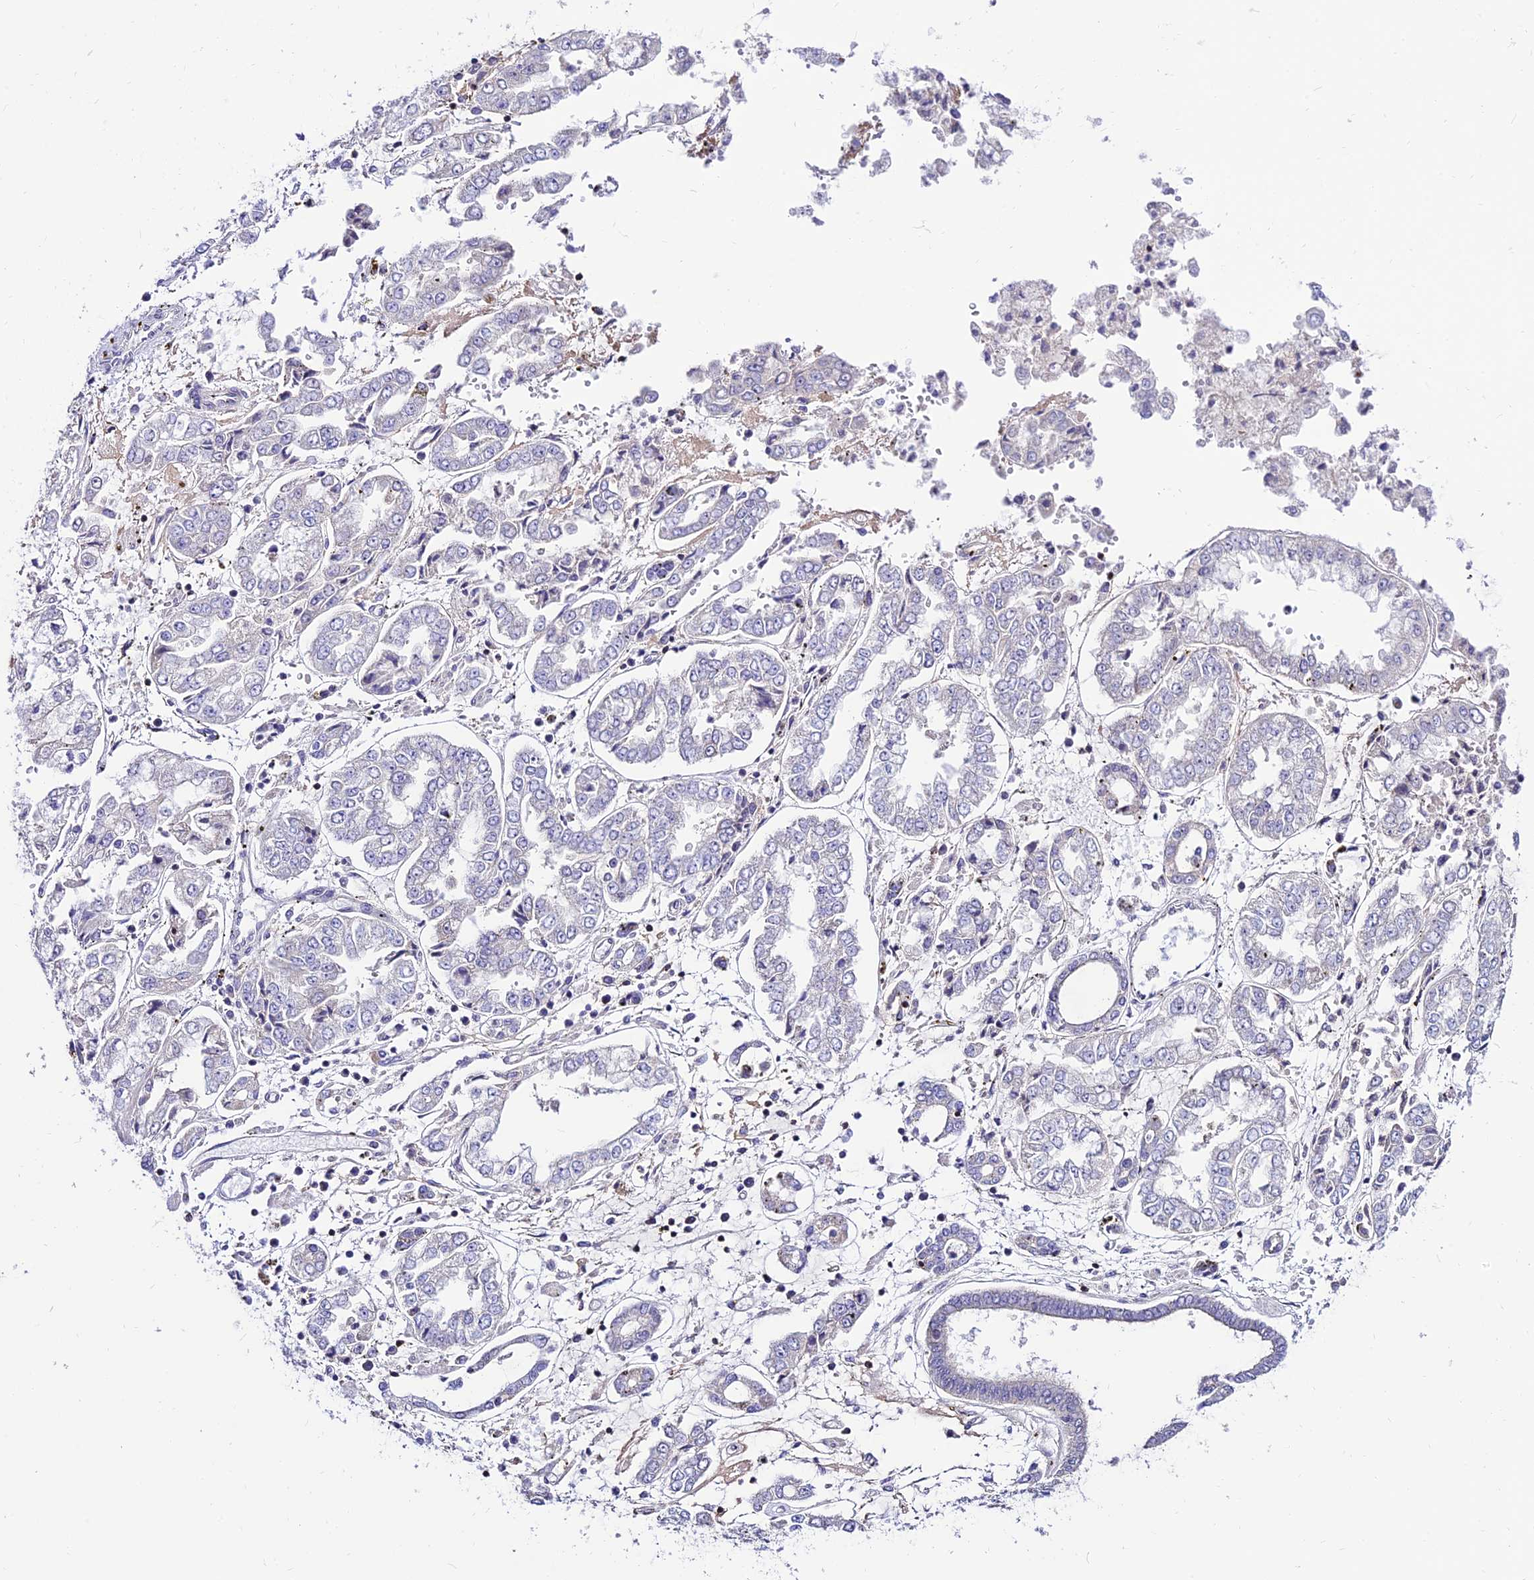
{"staining": {"intensity": "negative", "quantity": "none", "location": "none"}, "tissue": "stomach cancer", "cell_type": "Tumor cells", "image_type": "cancer", "snomed": [{"axis": "morphology", "description": "Adenocarcinoma, NOS"}, {"axis": "topography", "description": "Stomach"}], "caption": "Immunohistochemistry (IHC) photomicrograph of neoplastic tissue: stomach cancer (adenocarcinoma) stained with DAB exhibits no significant protein expression in tumor cells.", "gene": "C6orf132", "patient": {"sex": "male", "age": 76}}